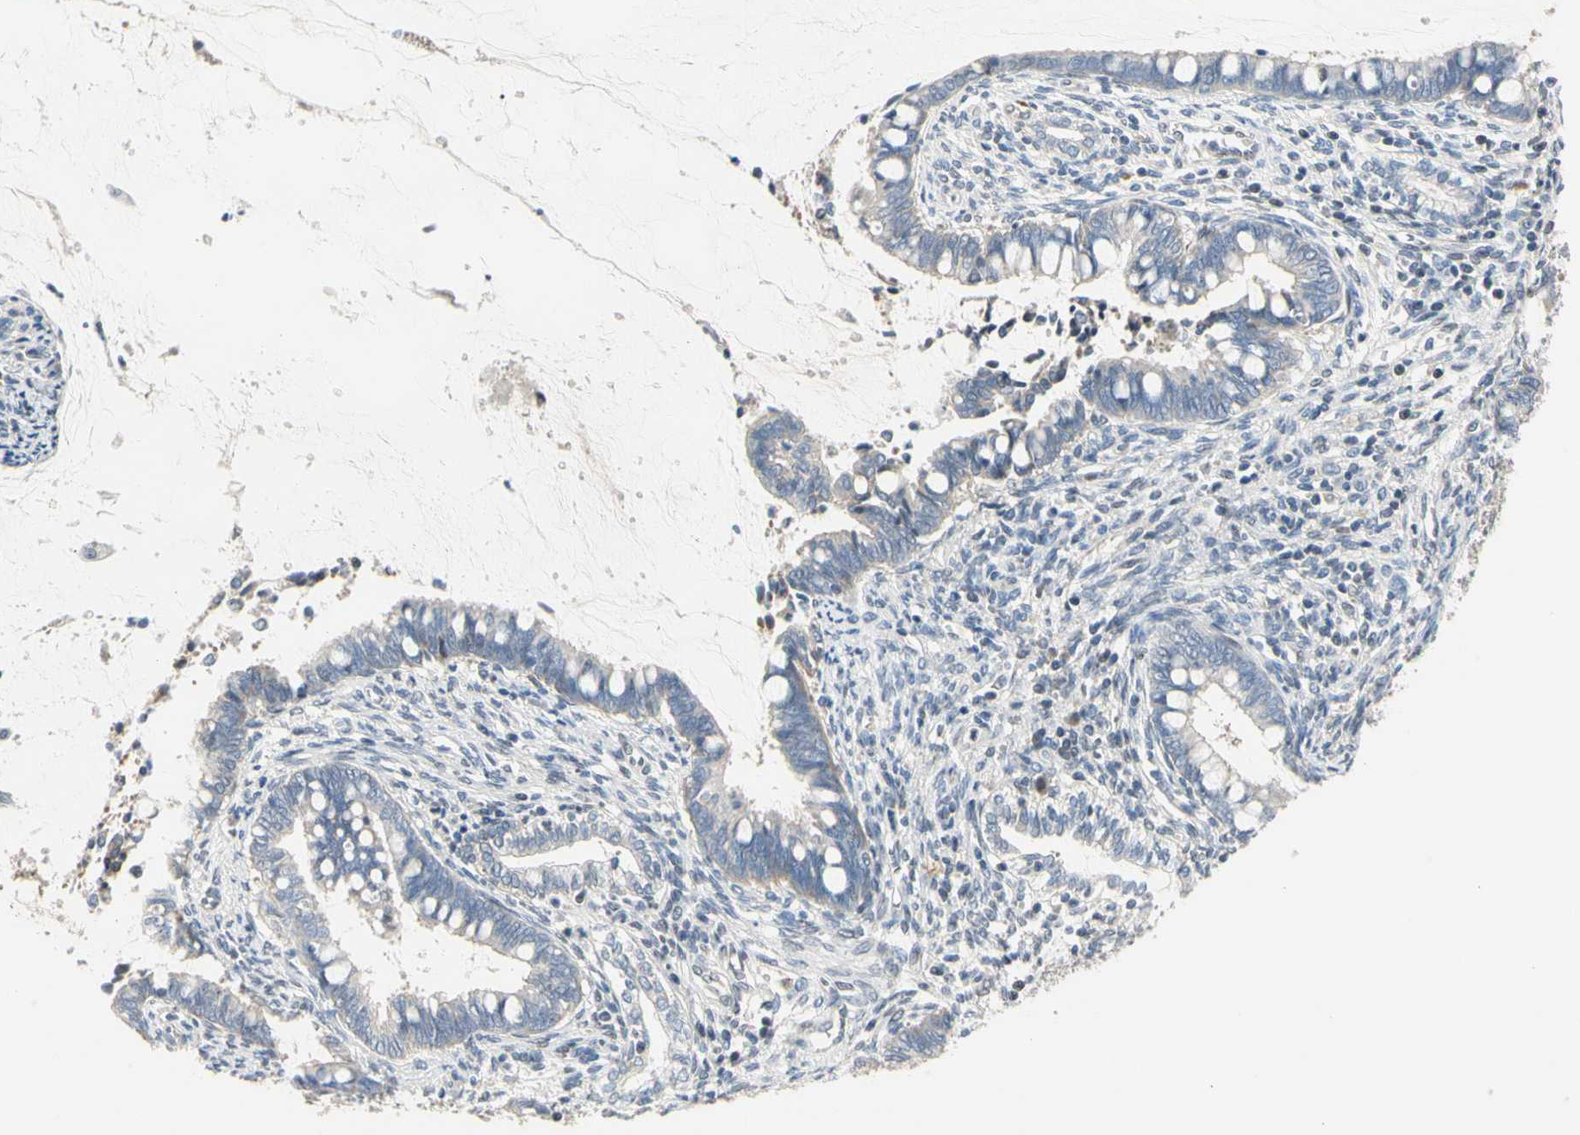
{"staining": {"intensity": "negative", "quantity": "none", "location": "none"}, "tissue": "cervical cancer", "cell_type": "Tumor cells", "image_type": "cancer", "snomed": [{"axis": "morphology", "description": "Adenocarcinoma, NOS"}, {"axis": "topography", "description": "Cervix"}], "caption": "Tumor cells show no significant protein staining in cervical cancer (adenocarcinoma).", "gene": "GREM1", "patient": {"sex": "female", "age": 44}}